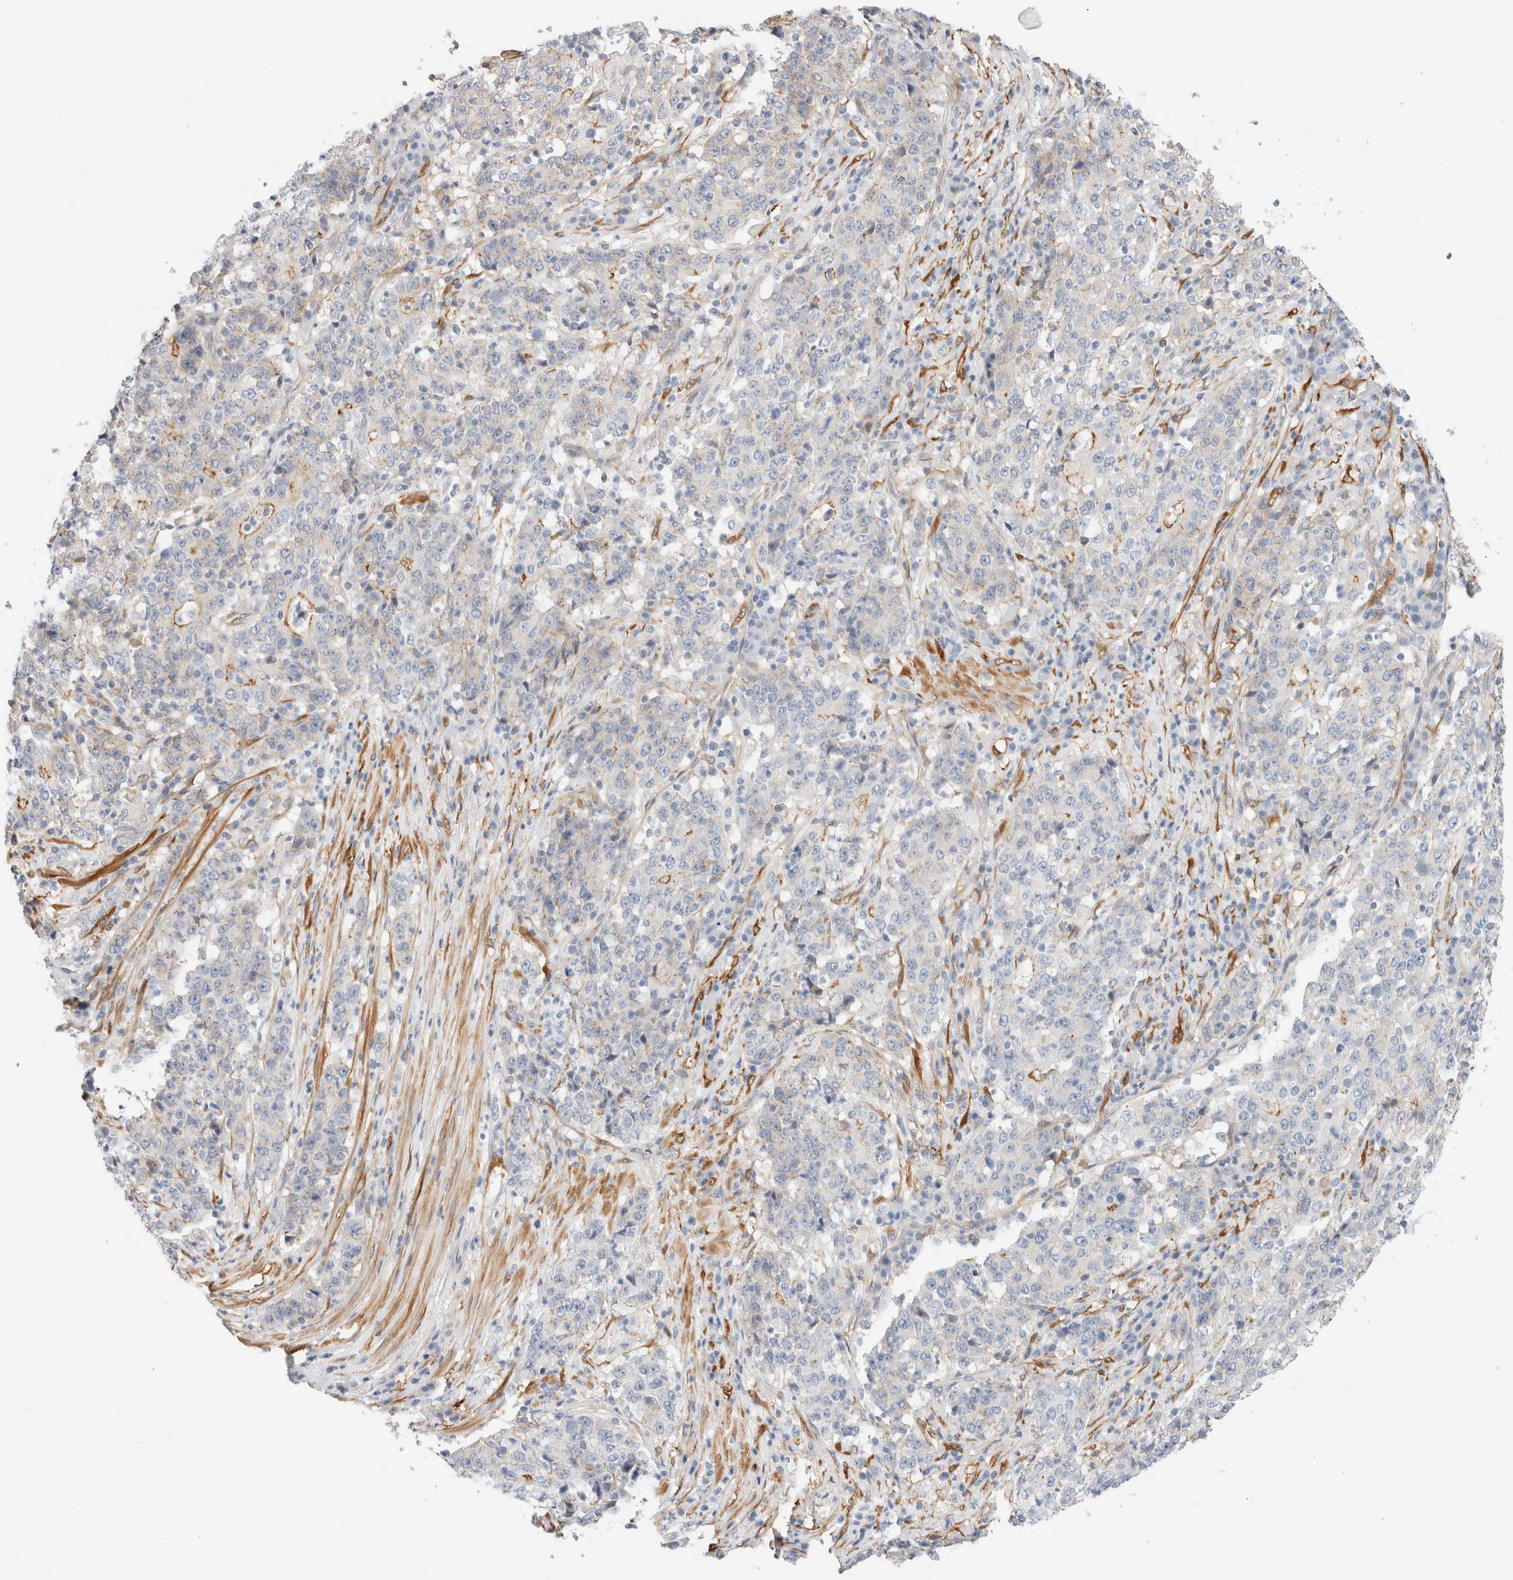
{"staining": {"intensity": "moderate", "quantity": "<25%", "location": "cytoplasmic/membranous"}, "tissue": "stomach cancer", "cell_type": "Tumor cells", "image_type": "cancer", "snomed": [{"axis": "morphology", "description": "Adenocarcinoma, NOS"}, {"axis": "topography", "description": "Stomach"}], "caption": "Approximately <25% of tumor cells in stomach adenocarcinoma display moderate cytoplasmic/membranous protein expression as visualized by brown immunohistochemical staining.", "gene": "LMCD1", "patient": {"sex": "male", "age": 59}}